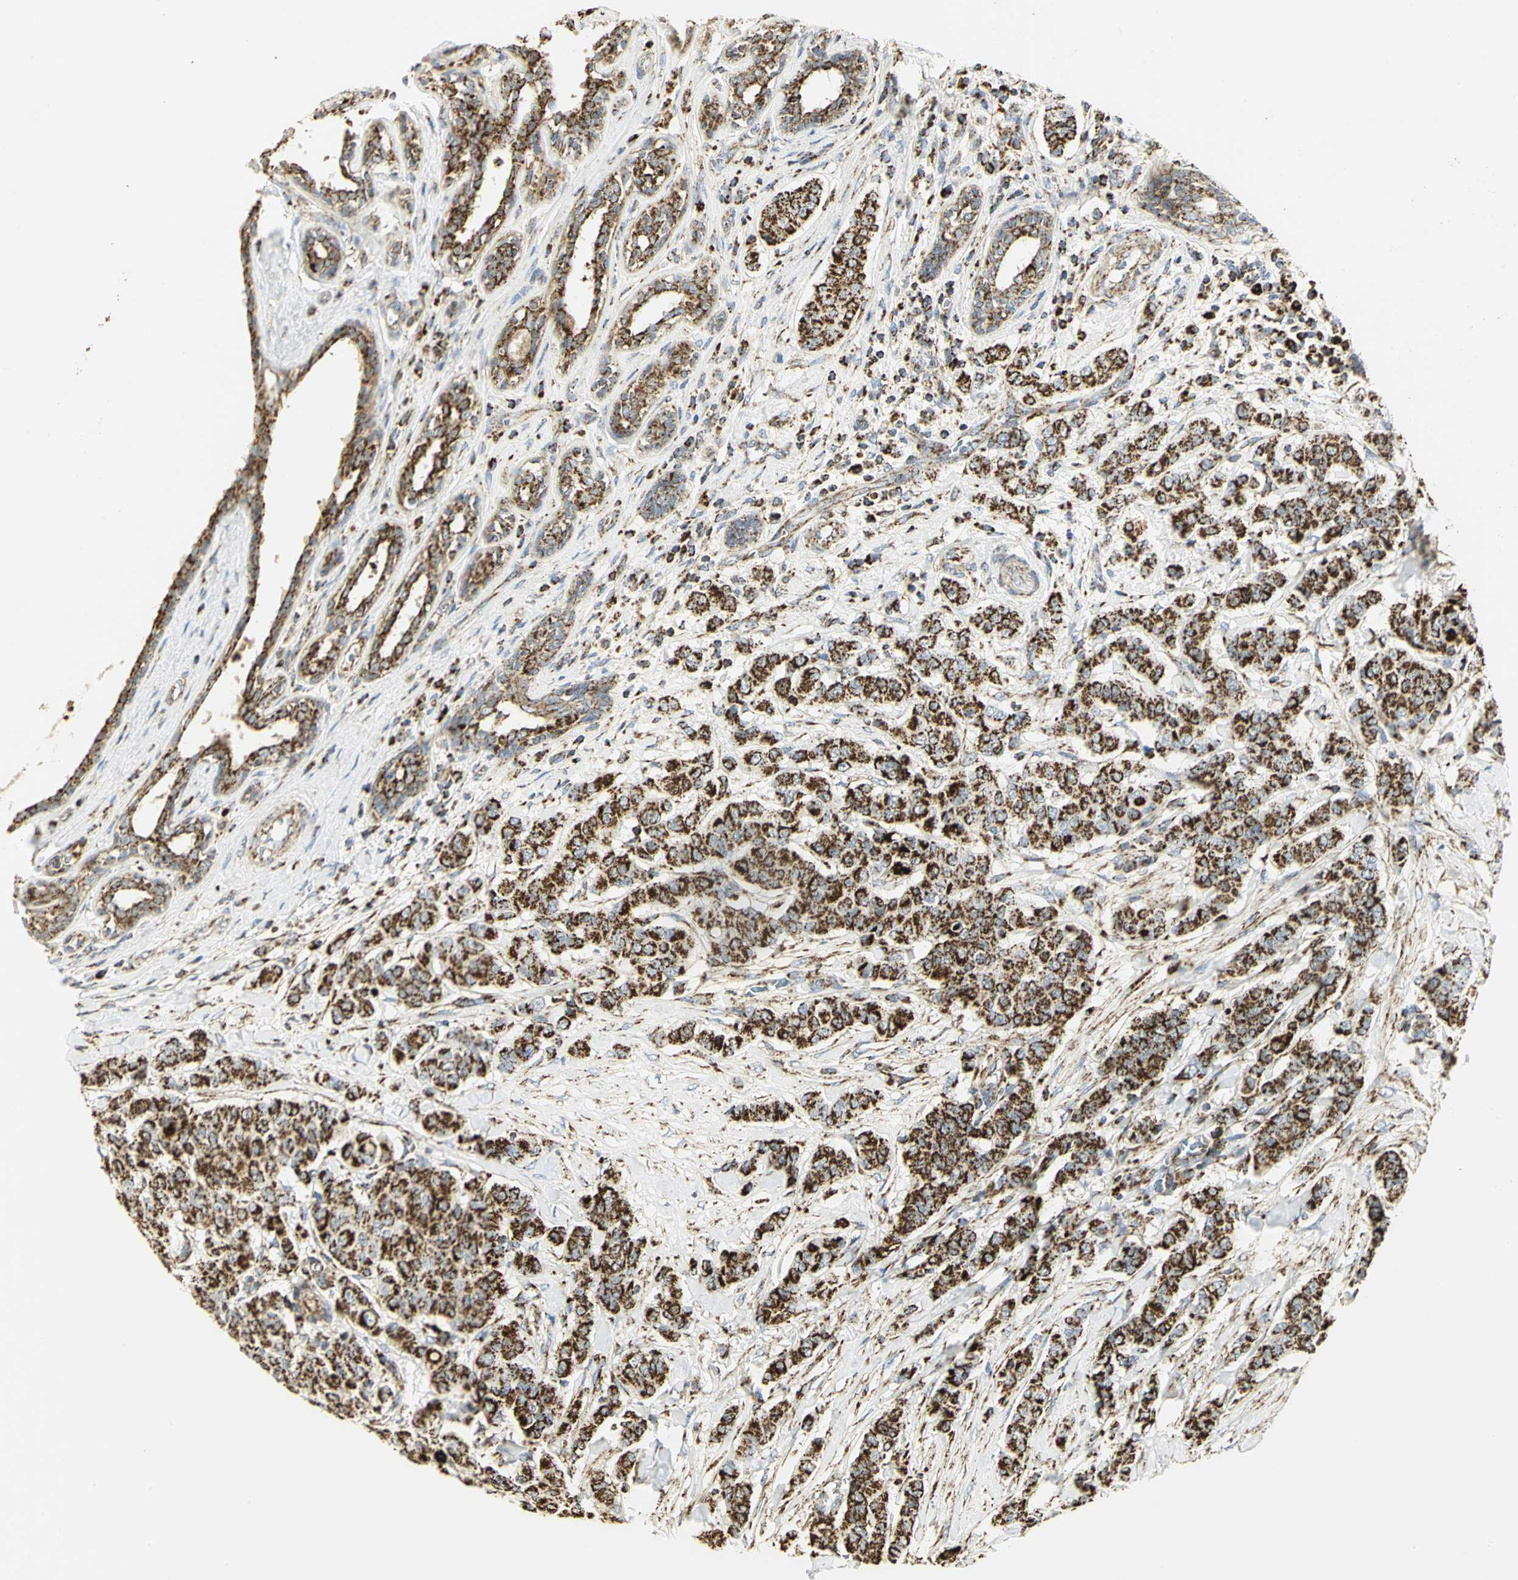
{"staining": {"intensity": "strong", "quantity": ">75%", "location": "cytoplasmic/membranous"}, "tissue": "breast cancer", "cell_type": "Tumor cells", "image_type": "cancer", "snomed": [{"axis": "morphology", "description": "Duct carcinoma"}, {"axis": "topography", "description": "Breast"}], "caption": "A brown stain labels strong cytoplasmic/membranous staining of a protein in human breast cancer (infiltrating ductal carcinoma) tumor cells.", "gene": "VDAC1", "patient": {"sex": "female", "age": 40}}